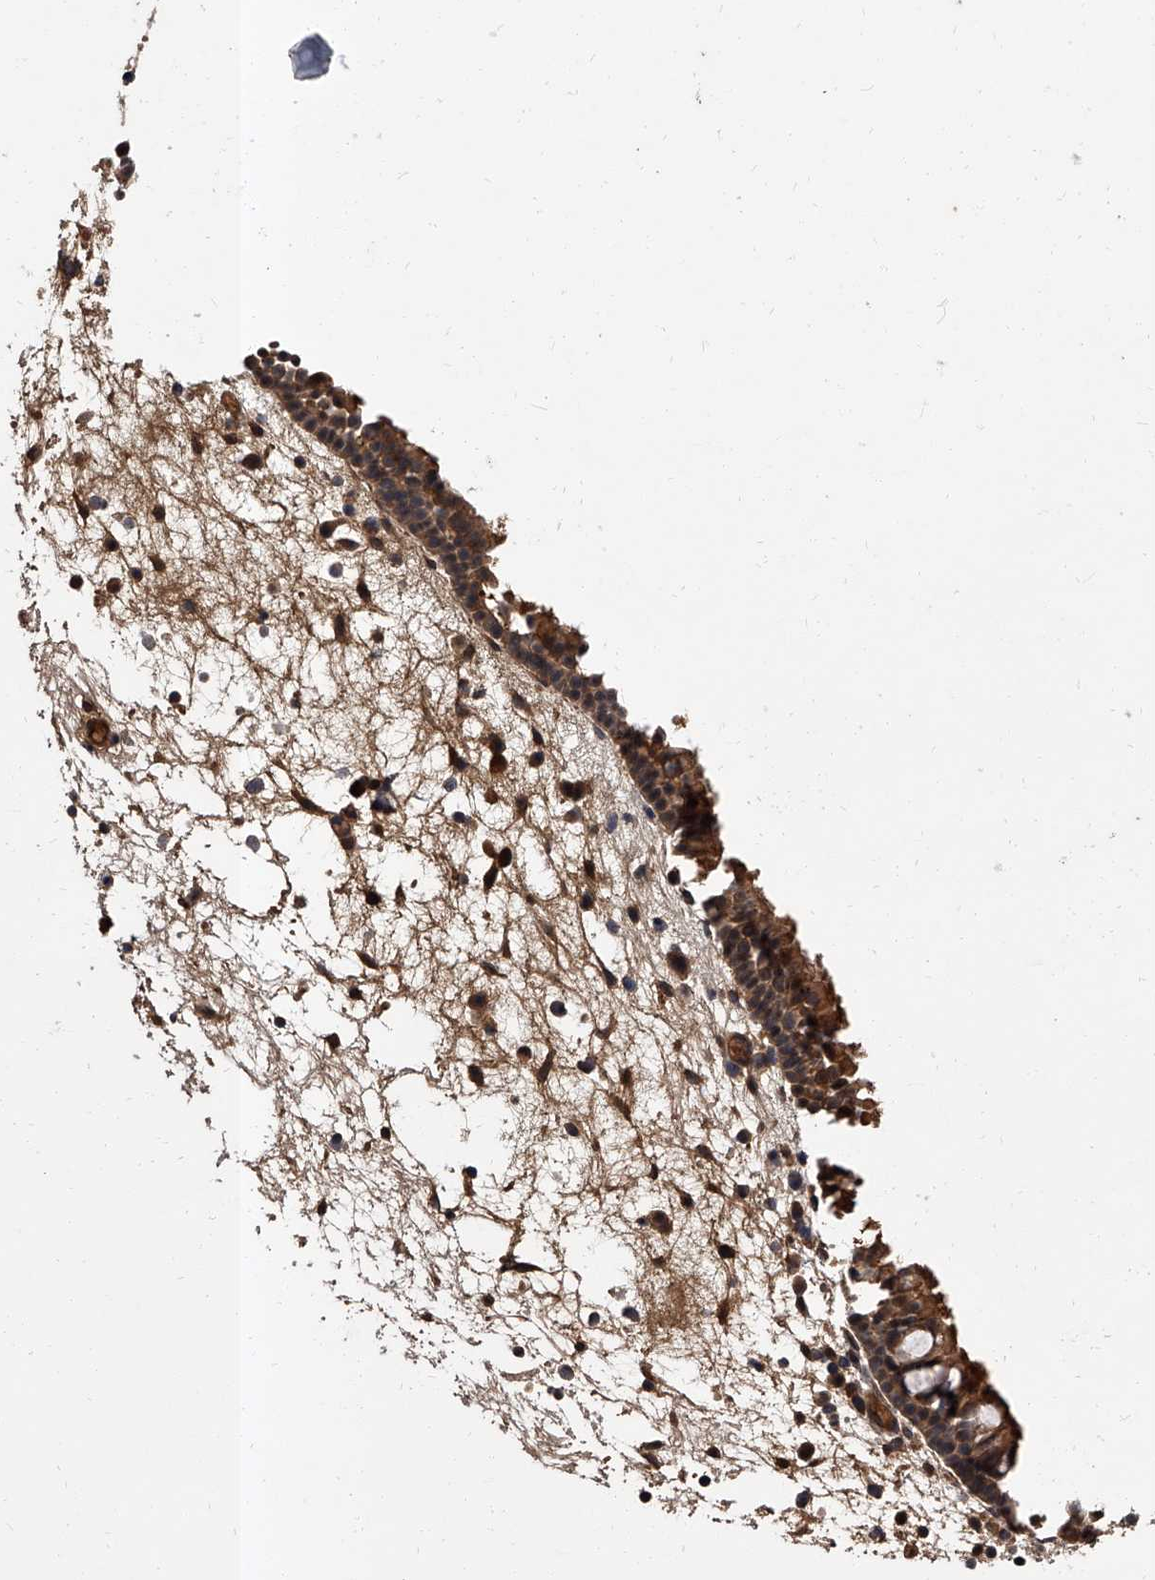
{"staining": {"intensity": "strong", "quantity": ">75%", "location": "cytoplasmic/membranous"}, "tissue": "nasopharynx", "cell_type": "Respiratory epithelial cells", "image_type": "normal", "snomed": [{"axis": "morphology", "description": "Normal tissue, NOS"}, {"axis": "morphology", "description": "Inflammation, NOS"}, {"axis": "morphology", "description": "Malignant melanoma, Metastatic site"}, {"axis": "topography", "description": "Nasopharynx"}], "caption": "IHC image of normal nasopharynx: nasopharynx stained using IHC reveals high levels of strong protein expression localized specifically in the cytoplasmic/membranous of respiratory epithelial cells, appearing as a cytoplasmic/membranous brown color.", "gene": "SLC18B1", "patient": {"sex": "male", "age": 70}}